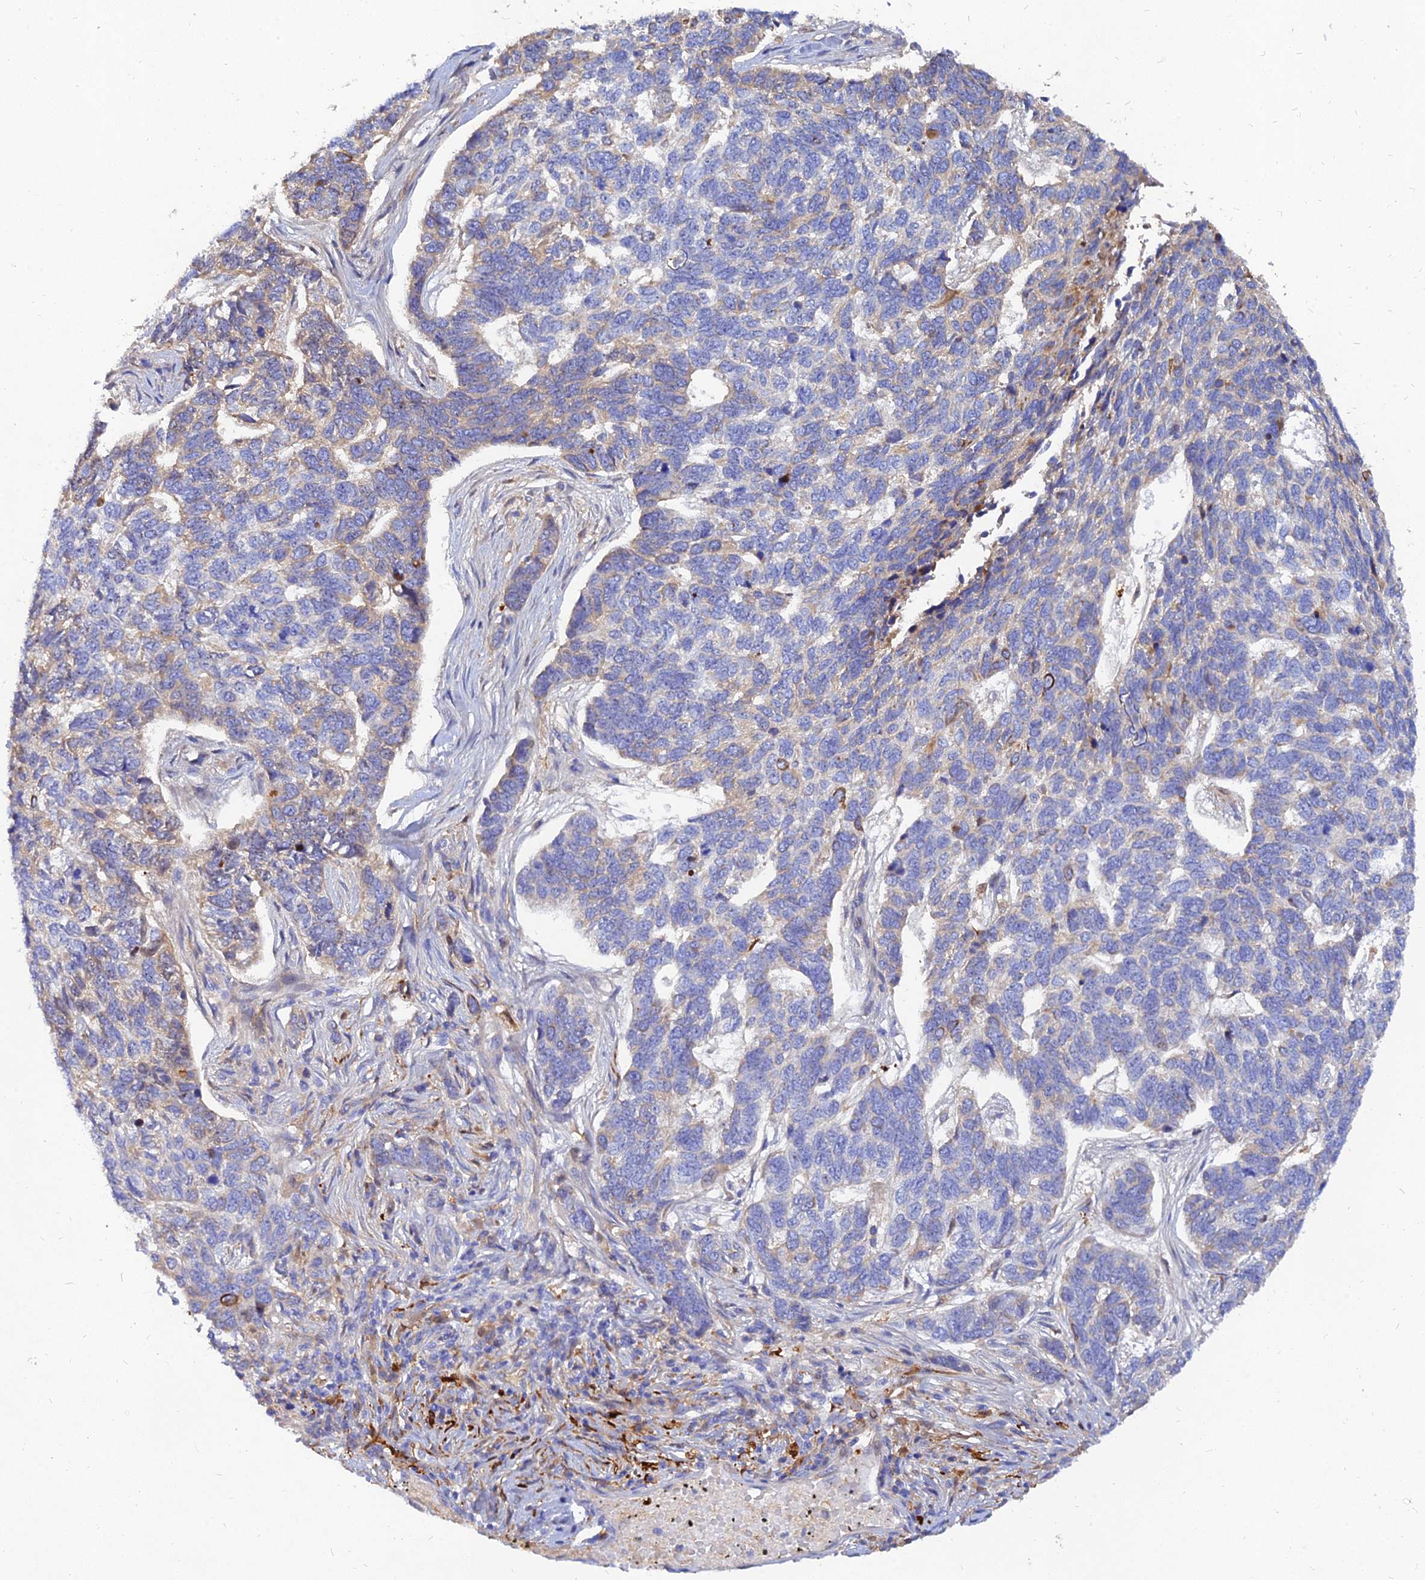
{"staining": {"intensity": "weak", "quantity": "<25%", "location": "cytoplasmic/membranous"}, "tissue": "skin cancer", "cell_type": "Tumor cells", "image_type": "cancer", "snomed": [{"axis": "morphology", "description": "Basal cell carcinoma"}, {"axis": "topography", "description": "Skin"}], "caption": "Protein analysis of basal cell carcinoma (skin) demonstrates no significant expression in tumor cells.", "gene": "MROH1", "patient": {"sex": "female", "age": 65}}